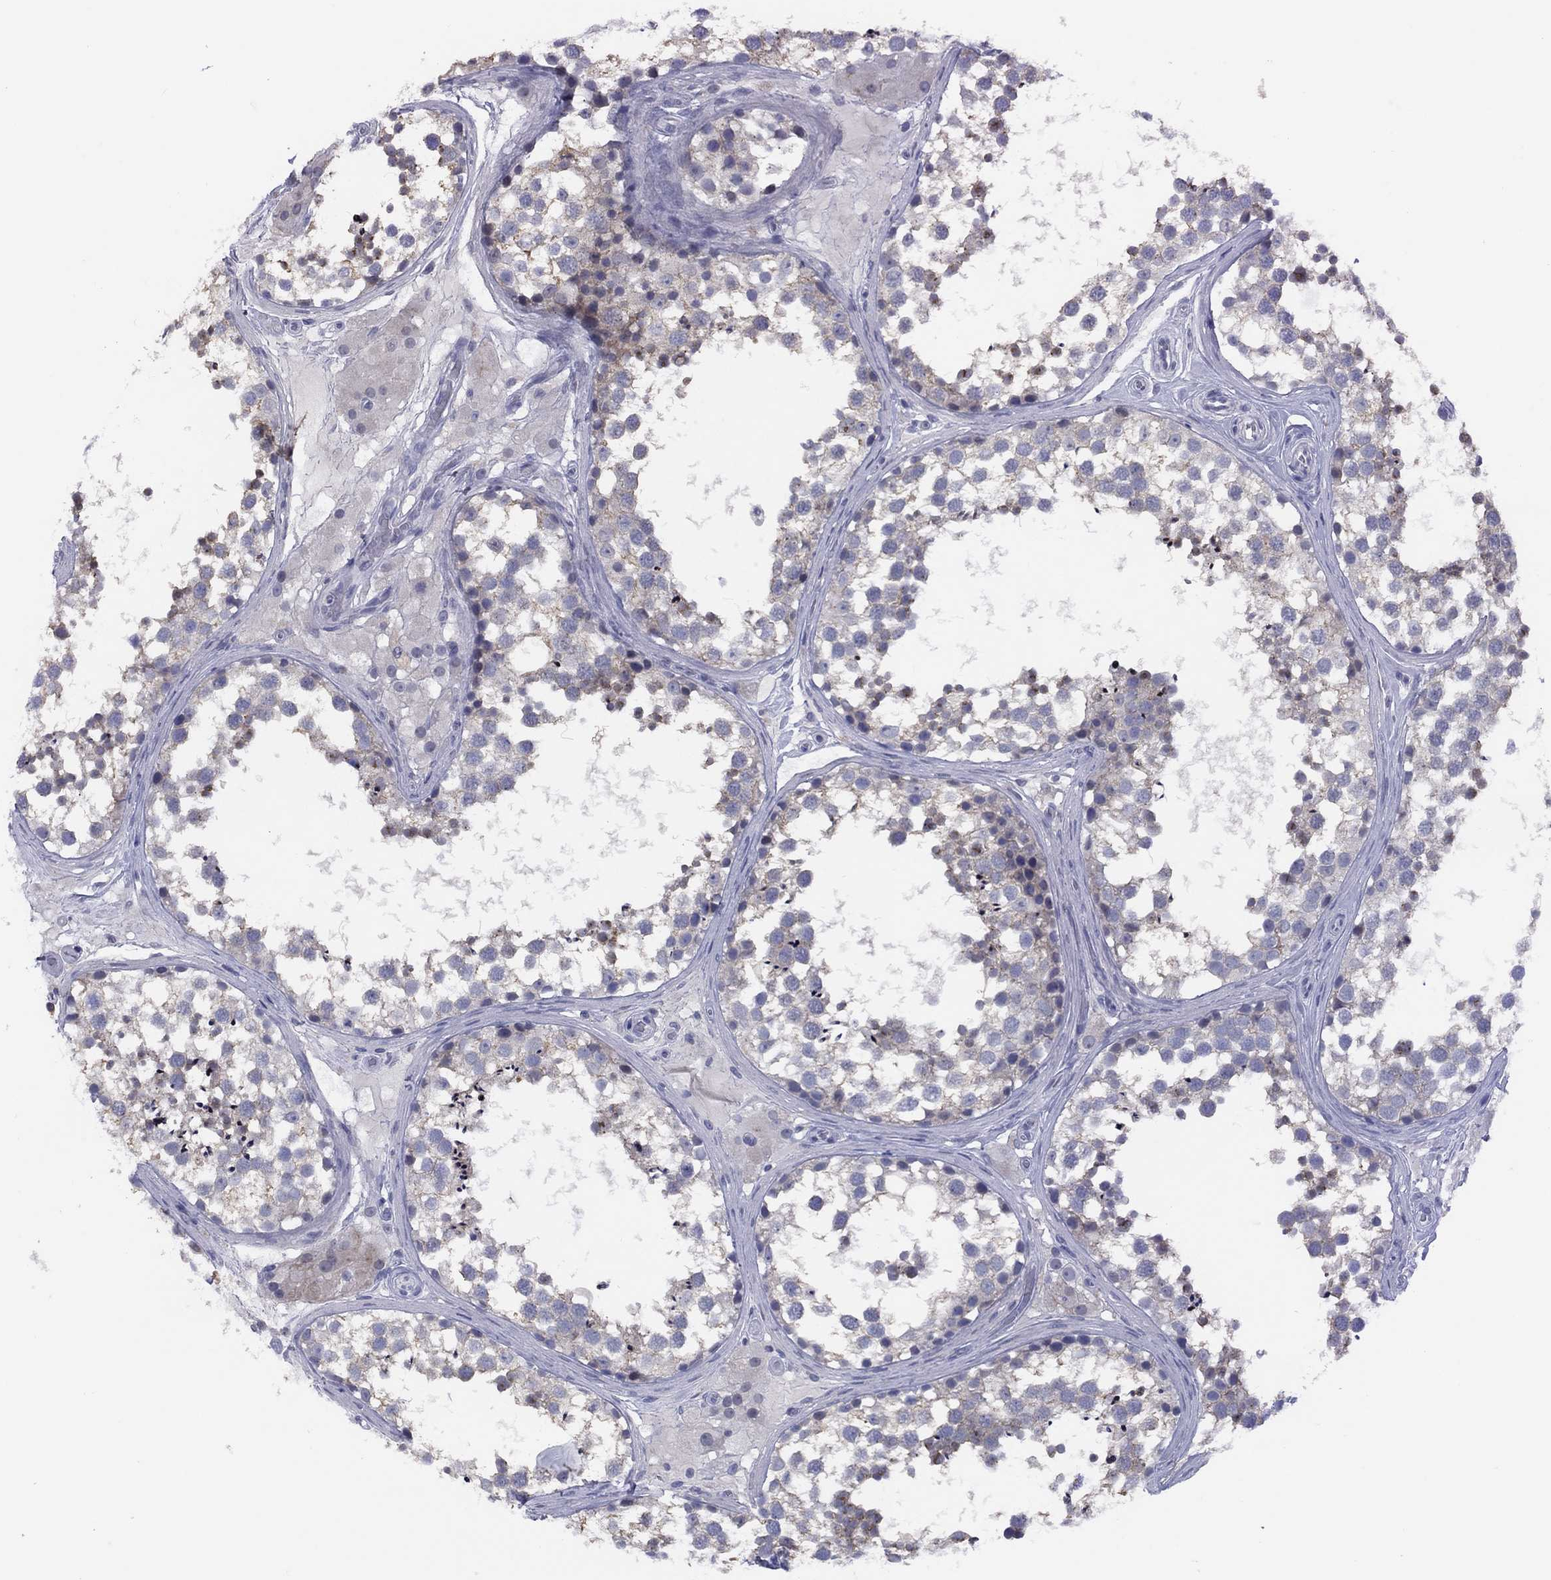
{"staining": {"intensity": "strong", "quantity": "<25%", "location": "cytoplasmic/membranous"}, "tissue": "testis", "cell_type": "Cells in seminiferous ducts", "image_type": "normal", "snomed": [{"axis": "morphology", "description": "Normal tissue, NOS"}, {"axis": "morphology", "description": "Seminoma, NOS"}, {"axis": "topography", "description": "Testis"}], "caption": "Cells in seminiferous ducts display medium levels of strong cytoplasmic/membranous staining in about <25% of cells in normal human testis.", "gene": "CYP2B6", "patient": {"sex": "male", "age": 65}}